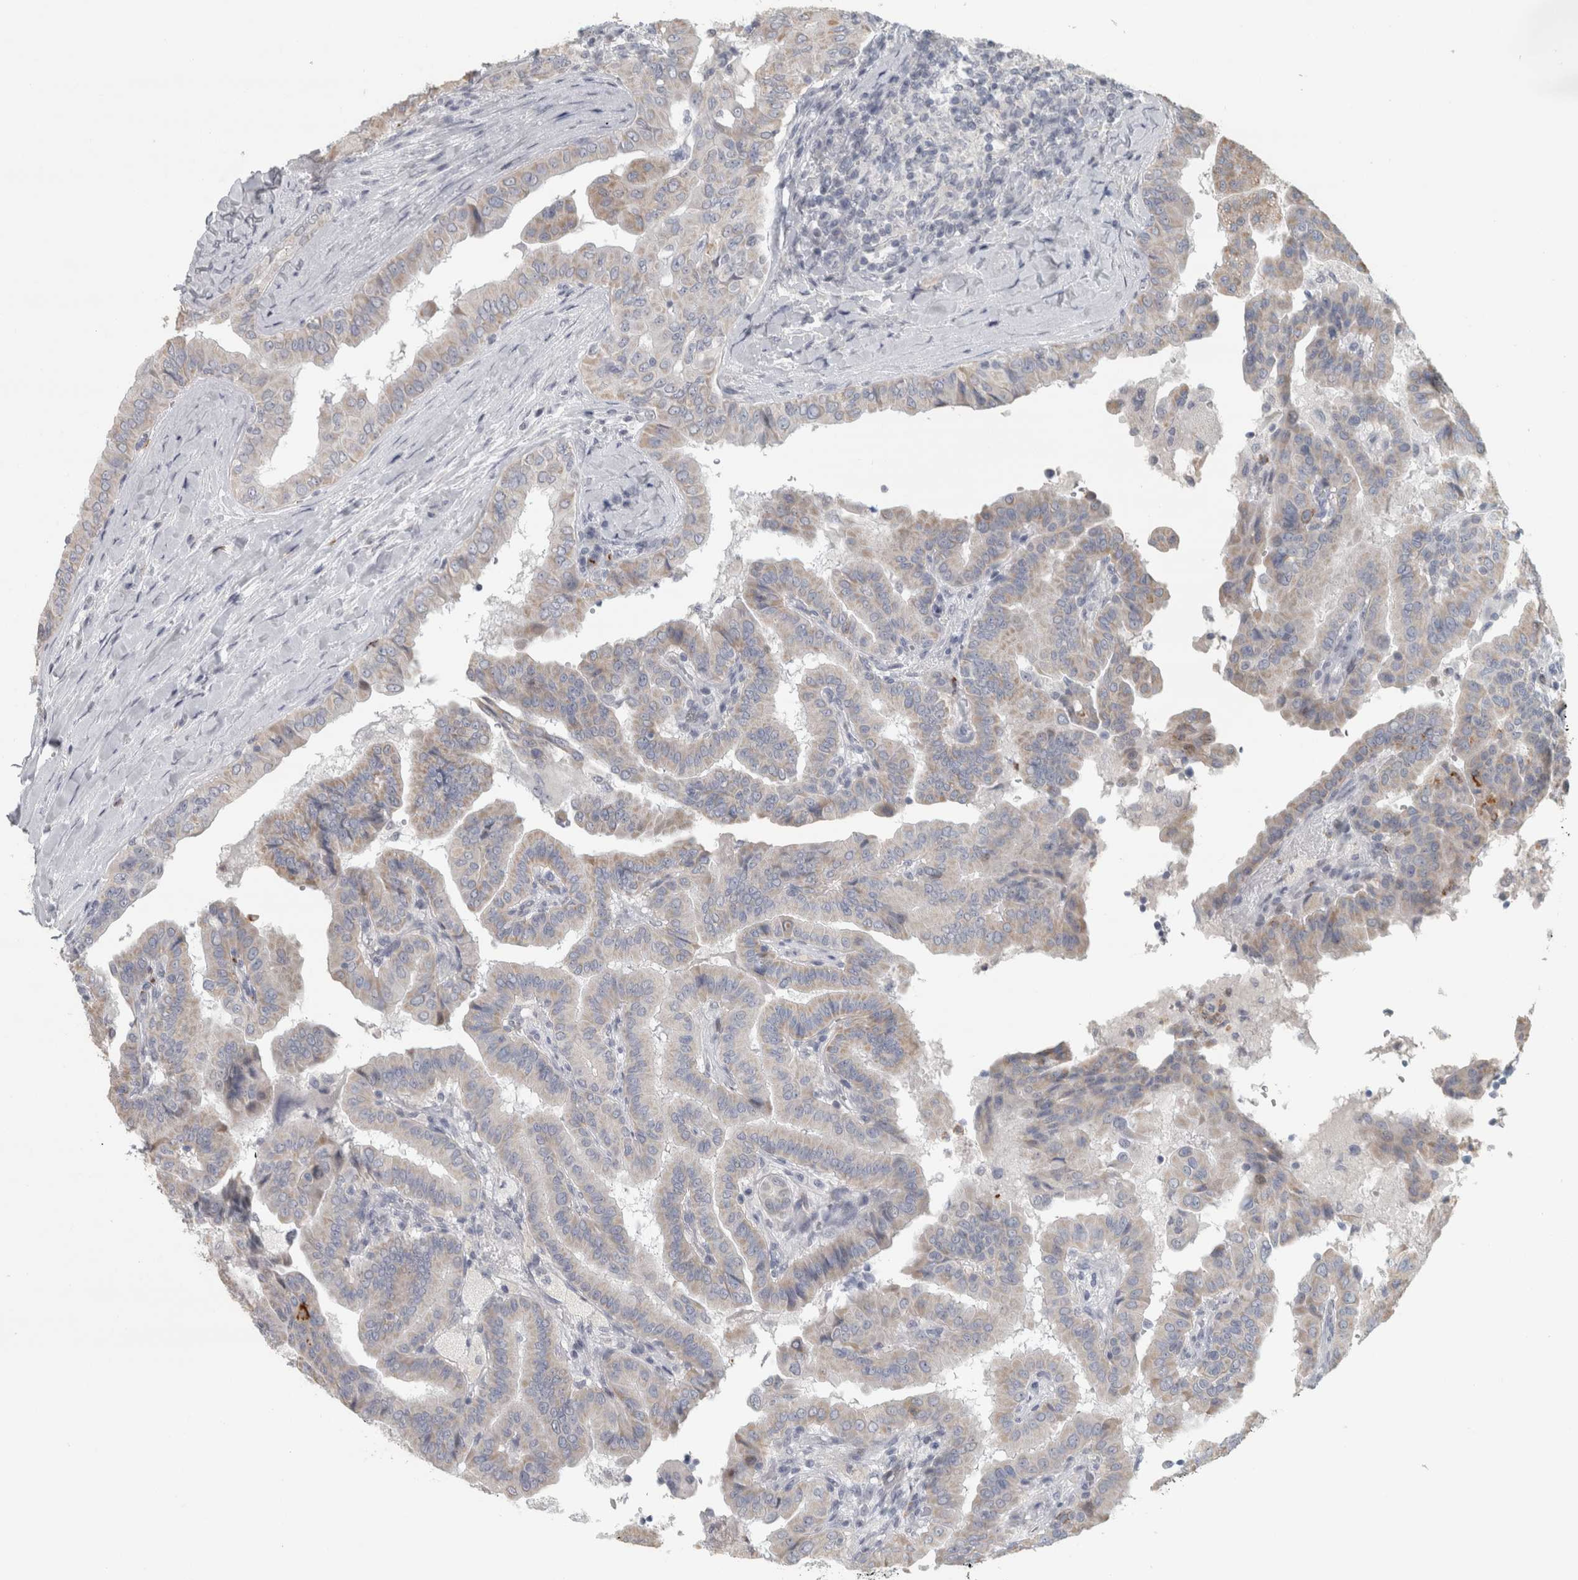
{"staining": {"intensity": "negative", "quantity": "none", "location": "none"}, "tissue": "thyroid cancer", "cell_type": "Tumor cells", "image_type": "cancer", "snomed": [{"axis": "morphology", "description": "Papillary adenocarcinoma, NOS"}, {"axis": "topography", "description": "Thyroid gland"}], "caption": "Tumor cells show no significant protein staining in thyroid cancer (papillary adenocarcinoma).", "gene": "PTPRN2", "patient": {"sex": "male", "age": 33}}